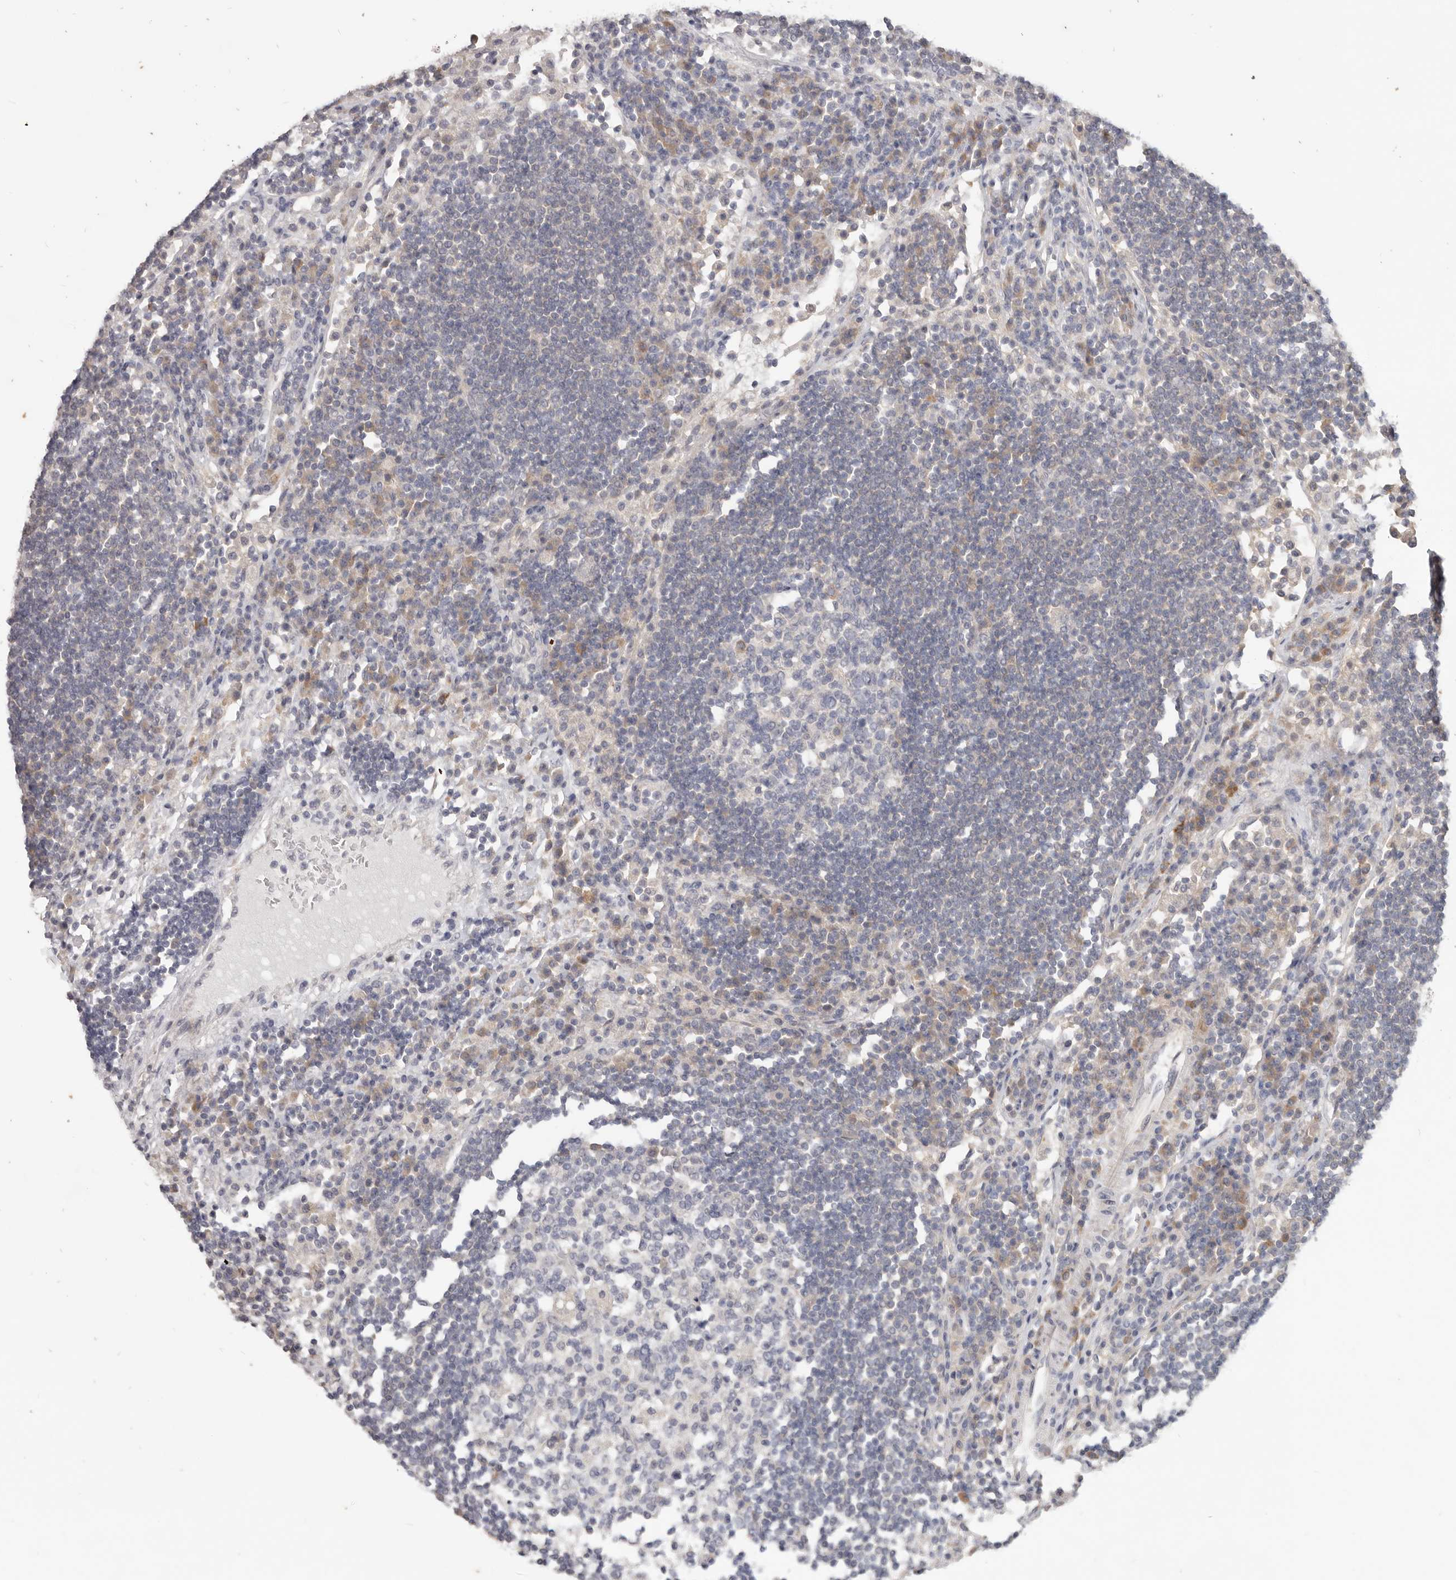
{"staining": {"intensity": "negative", "quantity": "none", "location": "none"}, "tissue": "lymph node", "cell_type": "Germinal center cells", "image_type": "normal", "snomed": [{"axis": "morphology", "description": "Normal tissue, NOS"}, {"axis": "topography", "description": "Lymph node"}], "caption": "Immunohistochemical staining of unremarkable human lymph node exhibits no significant staining in germinal center cells.", "gene": "WDR77", "patient": {"sex": "female", "age": 53}}